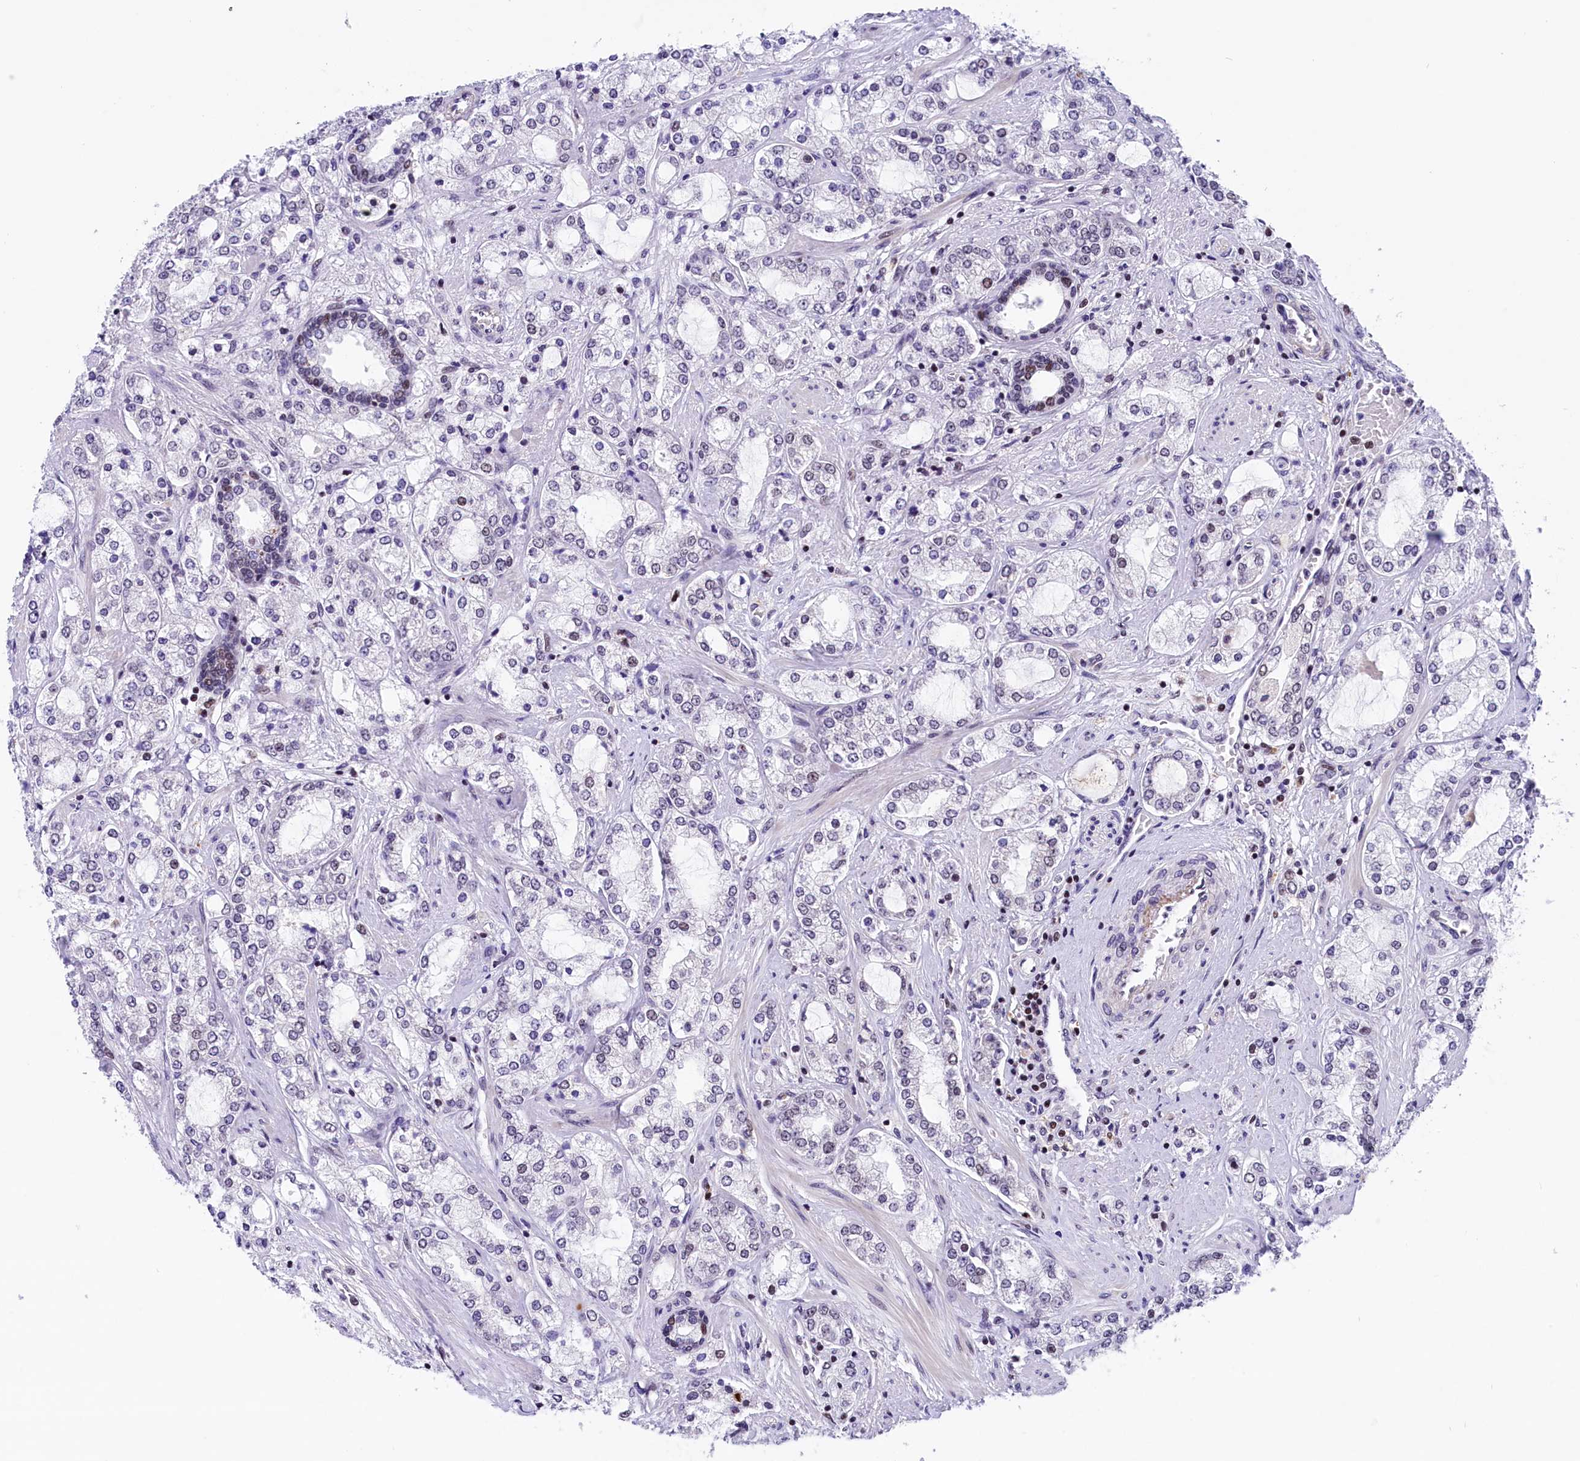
{"staining": {"intensity": "weak", "quantity": "25%-75%", "location": "nuclear"}, "tissue": "prostate cancer", "cell_type": "Tumor cells", "image_type": "cancer", "snomed": [{"axis": "morphology", "description": "Adenocarcinoma, High grade"}, {"axis": "topography", "description": "Prostate"}], "caption": "Tumor cells display weak nuclear positivity in approximately 25%-75% of cells in prostate cancer (high-grade adenocarcinoma).", "gene": "CDYL2", "patient": {"sex": "male", "age": 64}}